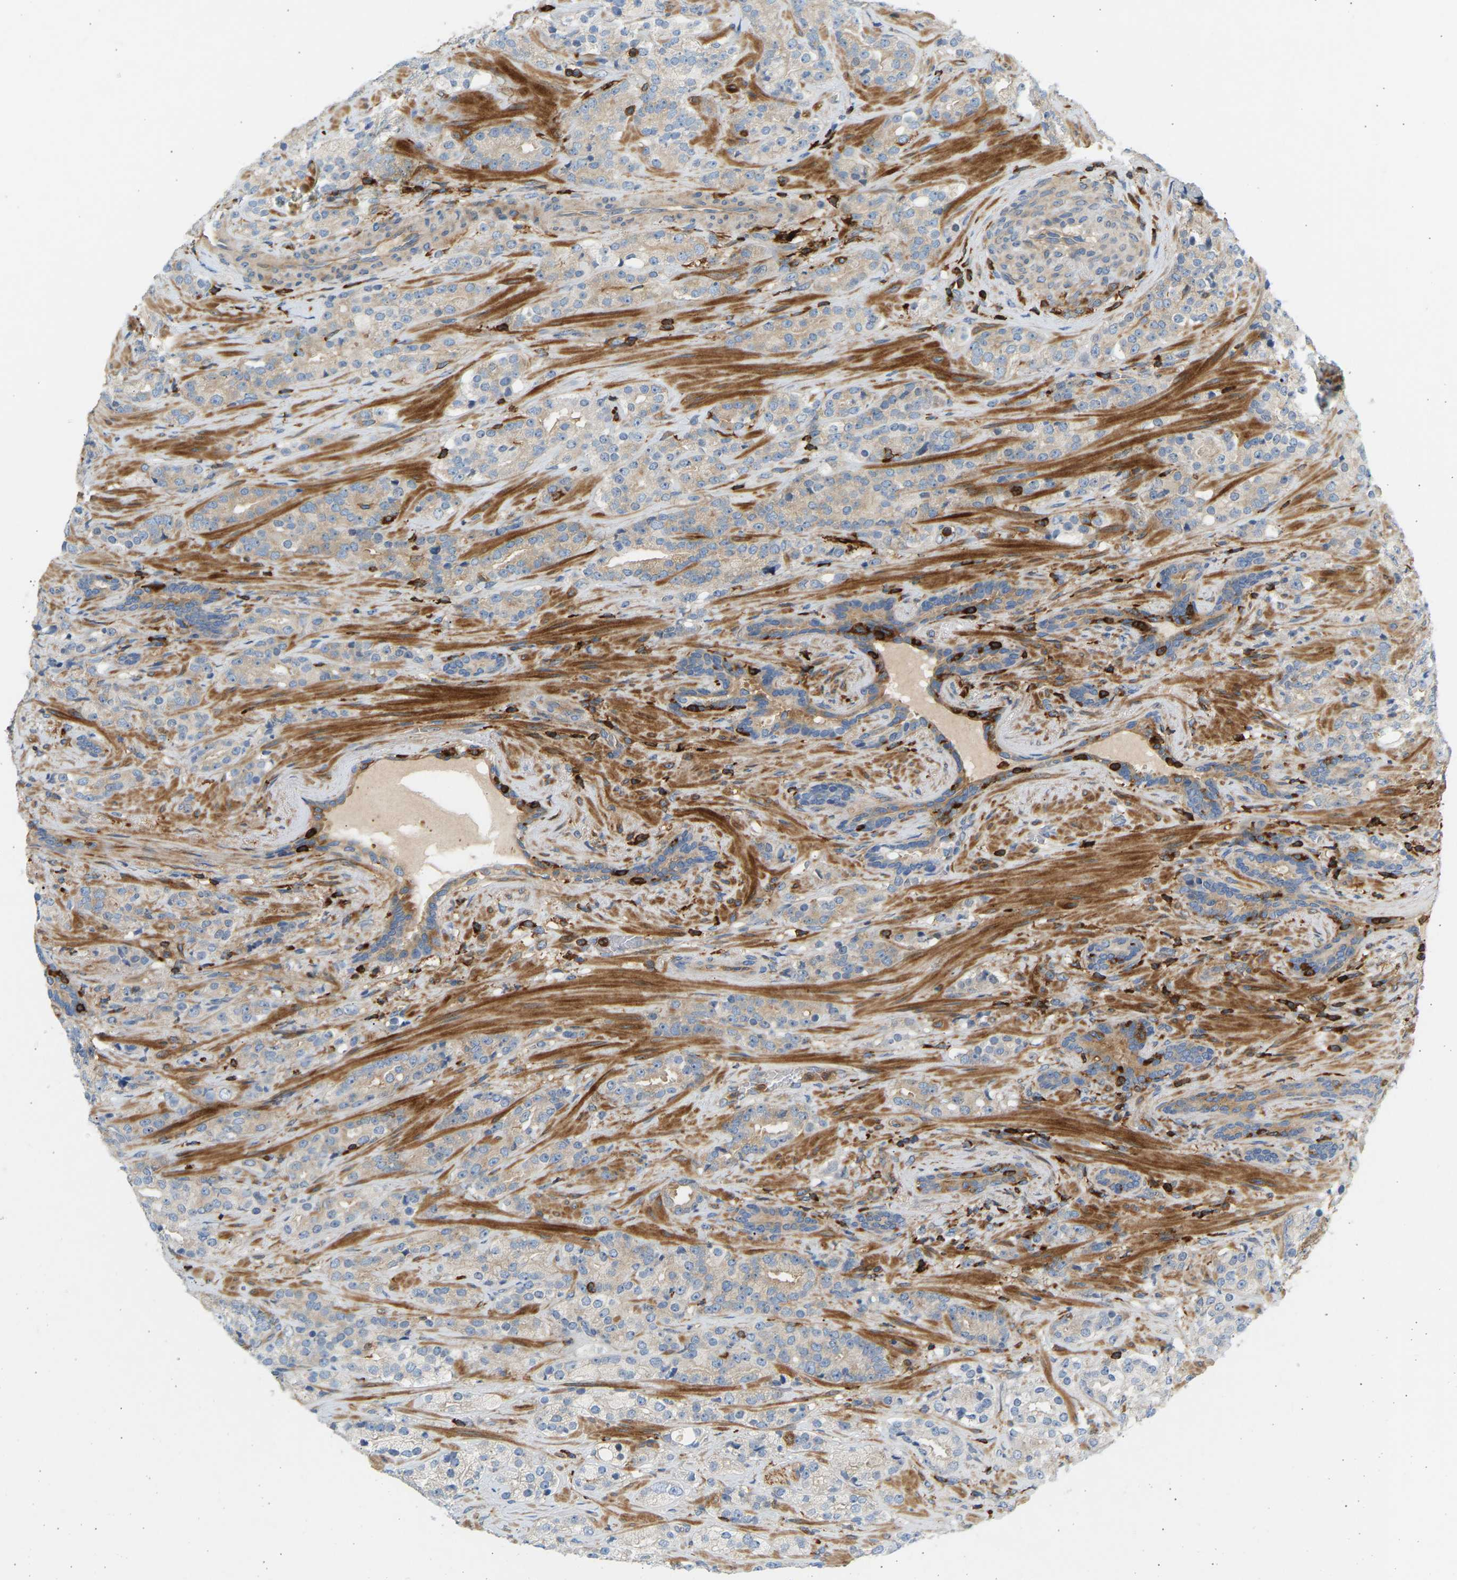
{"staining": {"intensity": "weak", "quantity": "25%-75%", "location": "cytoplasmic/membranous"}, "tissue": "prostate cancer", "cell_type": "Tumor cells", "image_type": "cancer", "snomed": [{"axis": "morphology", "description": "Adenocarcinoma, High grade"}, {"axis": "topography", "description": "Prostate"}], "caption": "High-power microscopy captured an IHC image of prostate cancer, revealing weak cytoplasmic/membranous staining in about 25%-75% of tumor cells.", "gene": "FNBP1", "patient": {"sex": "male", "age": 71}}